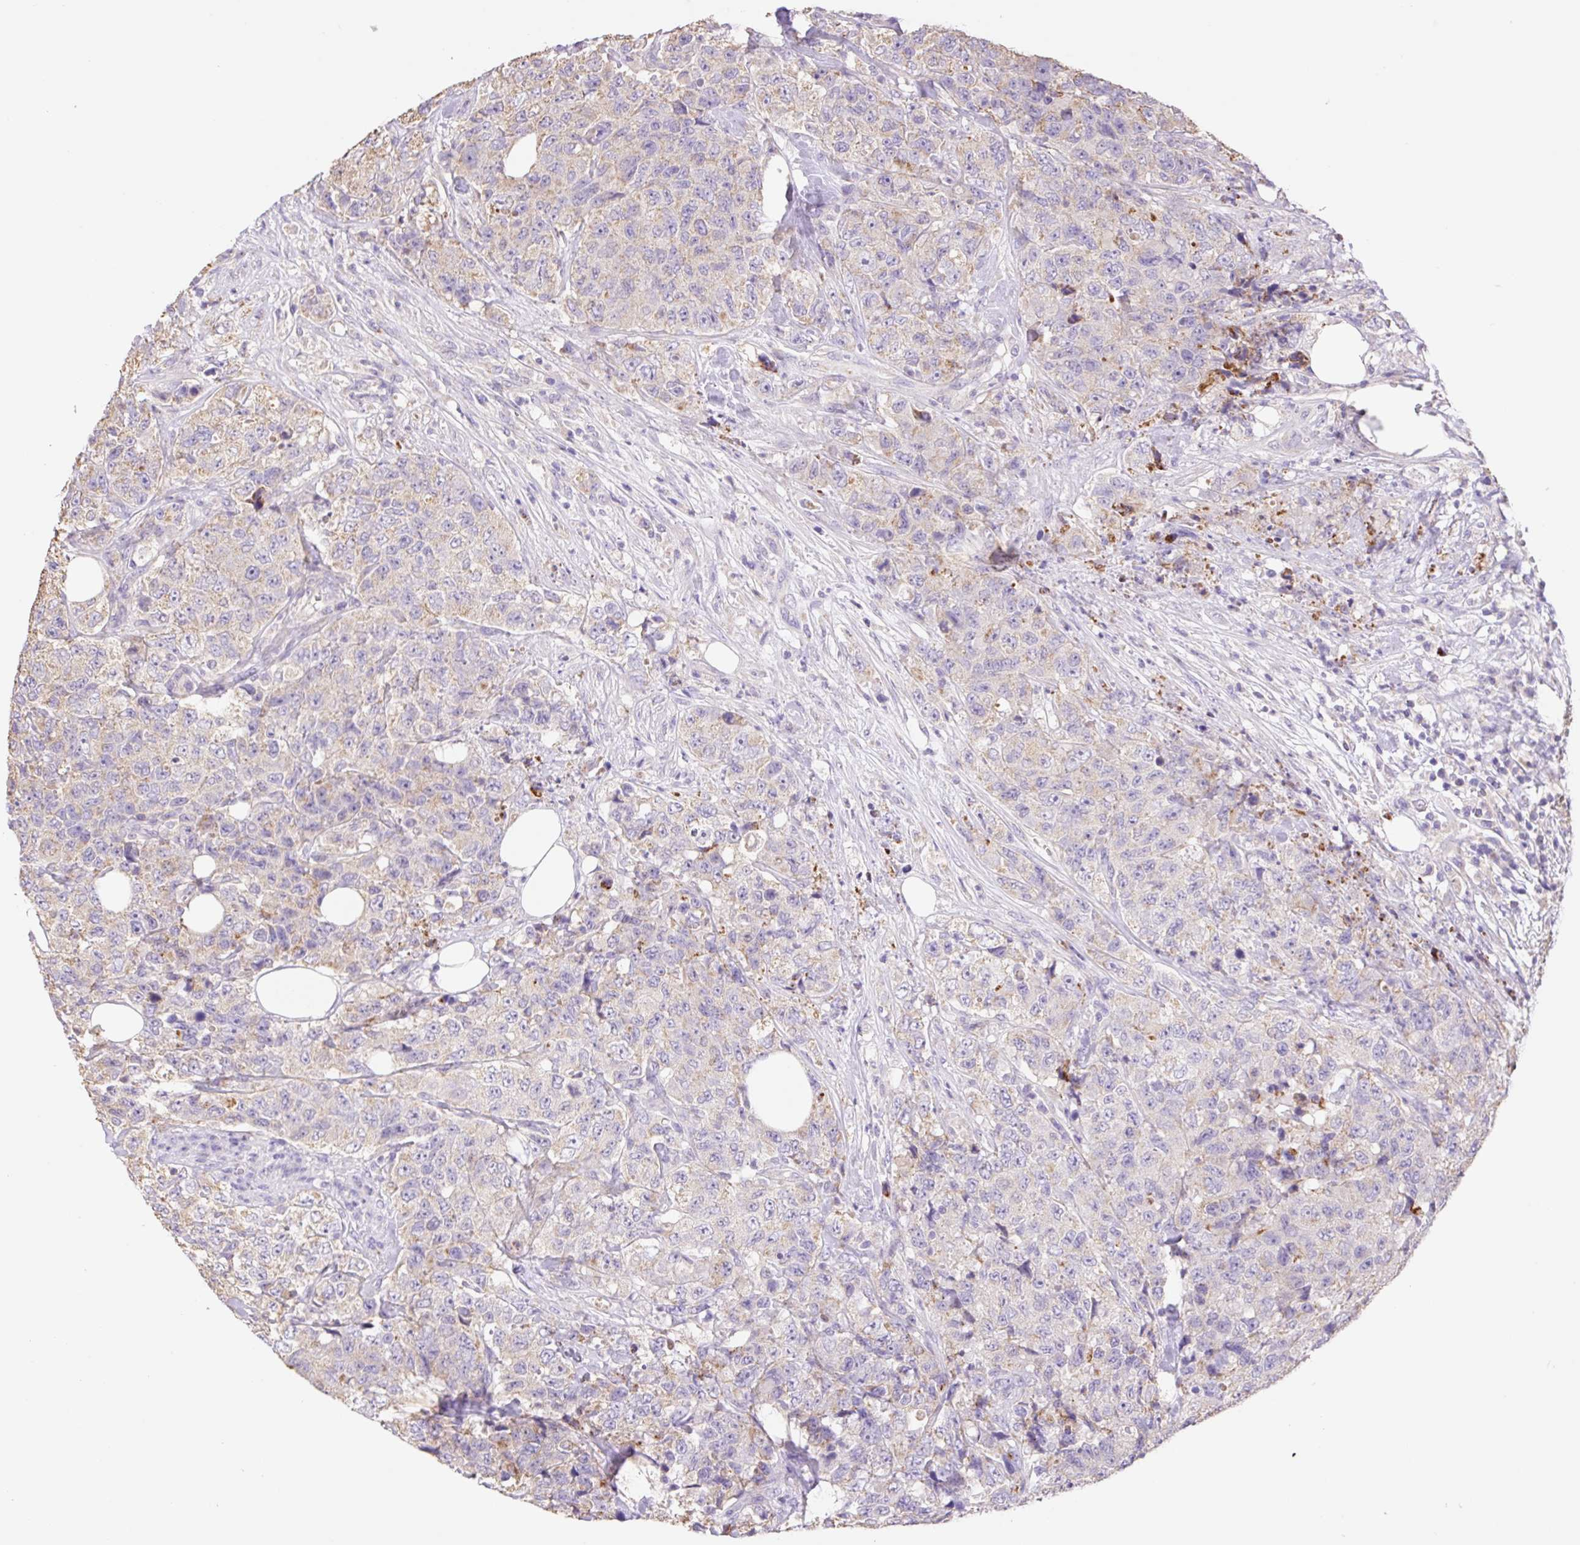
{"staining": {"intensity": "weak", "quantity": "<25%", "location": "cytoplasmic/membranous"}, "tissue": "urothelial cancer", "cell_type": "Tumor cells", "image_type": "cancer", "snomed": [{"axis": "morphology", "description": "Urothelial carcinoma, High grade"}, {"axis": "topography", "description": "Urinary bladder"}], "caption": "Protein analysis of urothelial cancer displays no significant staining in tumor cells.", "gene": "COPZ2", "patient": {"sex": "female", "age": 78}}